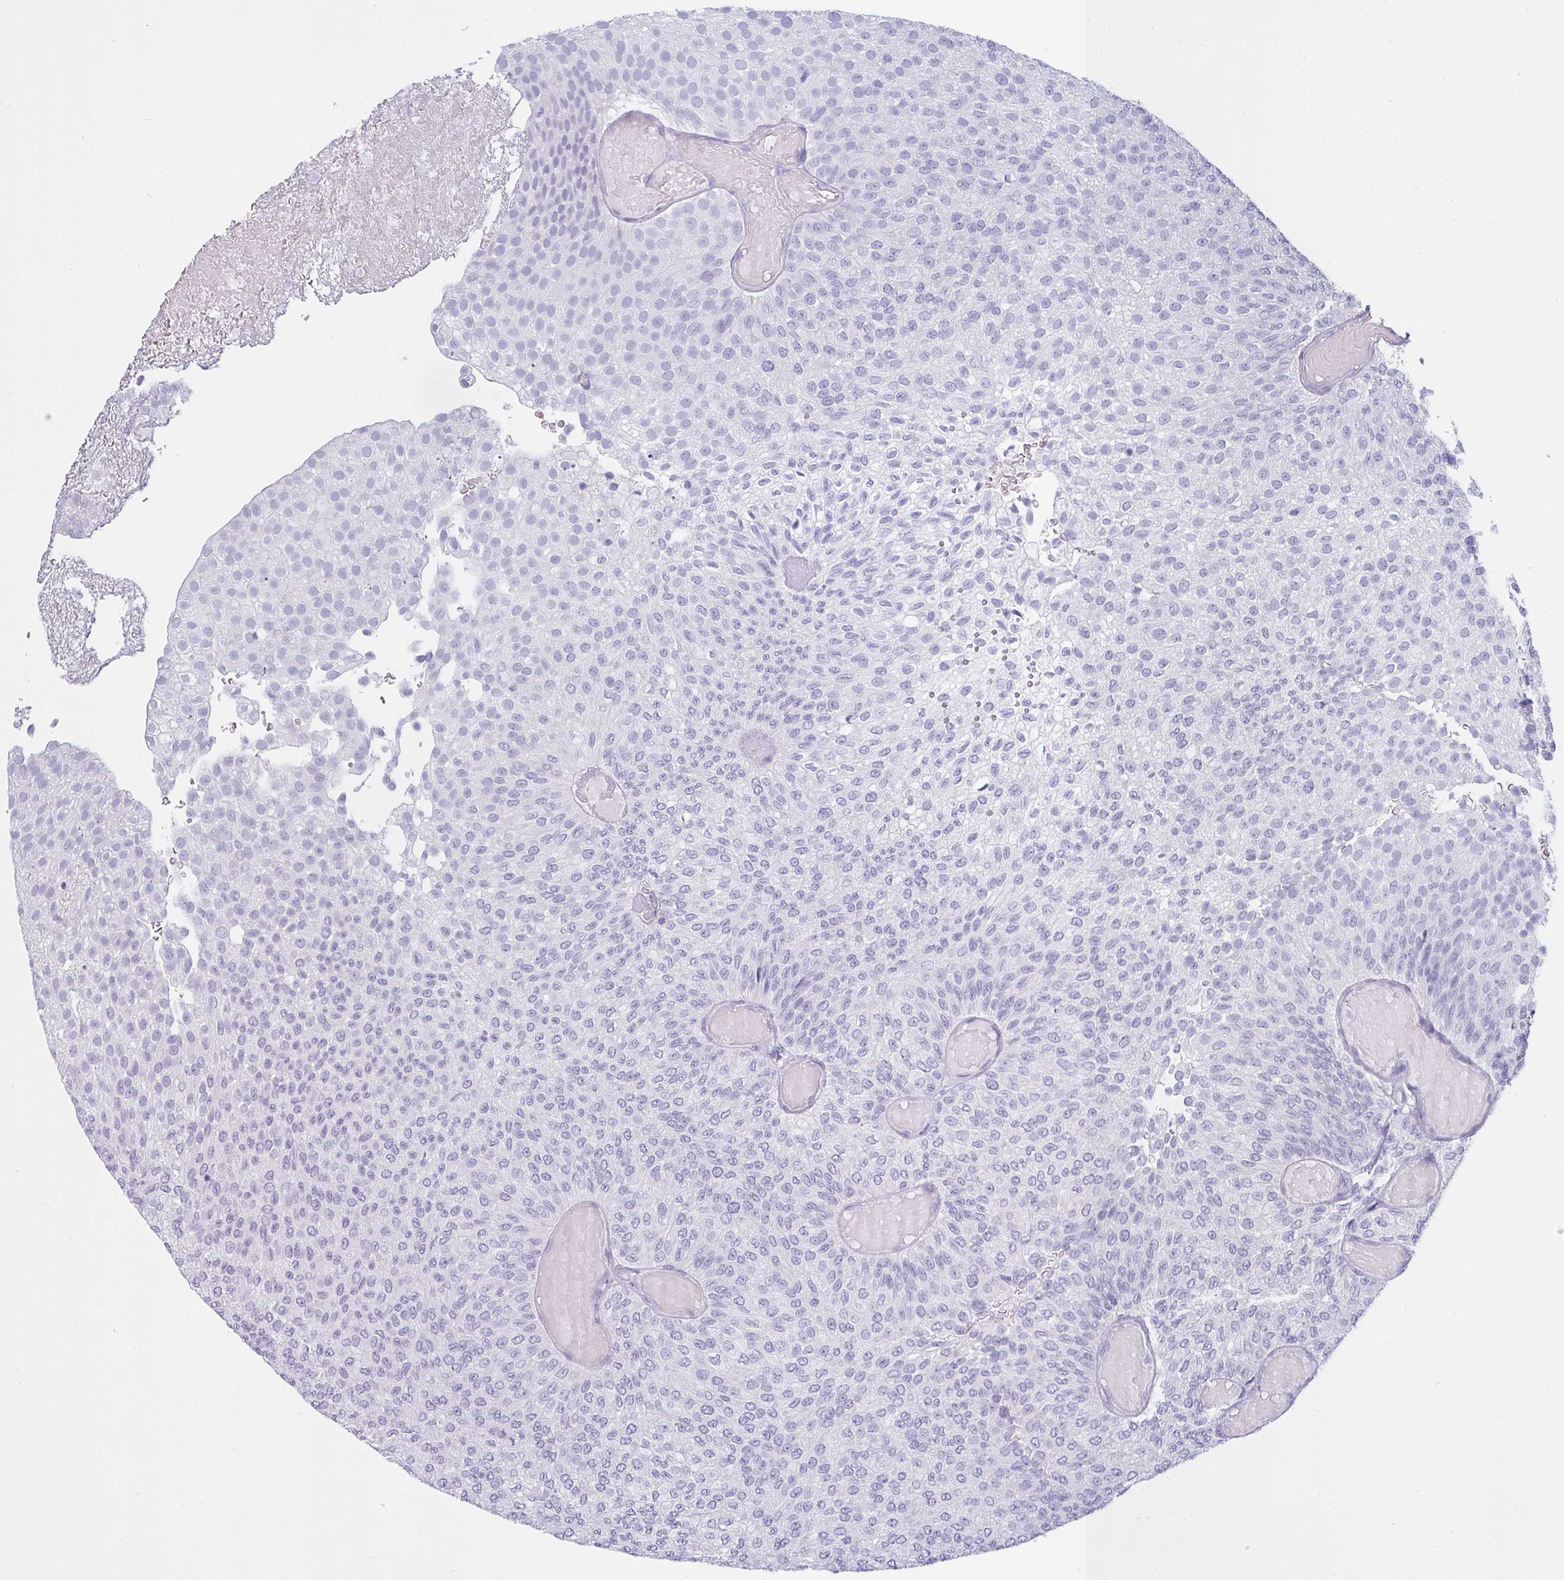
{"staining": {"intensity": "negative", "quantity": "none", "location": "none"}, "tissue": "urothelial cancer", "cell_type": "Tumor cells", "image_type": "cancer", "snomed": [{"axis": "morphology", "description": "Urothelial carcinoma, Low grade"}, {"axis": "topography", "description": "Urinary bladder"}], "caption": "Tumor cells show no significant protein staining in urothelial carcinoma (low-grade). The staining is performed using DAB brown chromogen with nuclei counter-stained in using hematoxylin.", "gene": "VCY1B", "patient": {"sex": "male", "age": 78}}